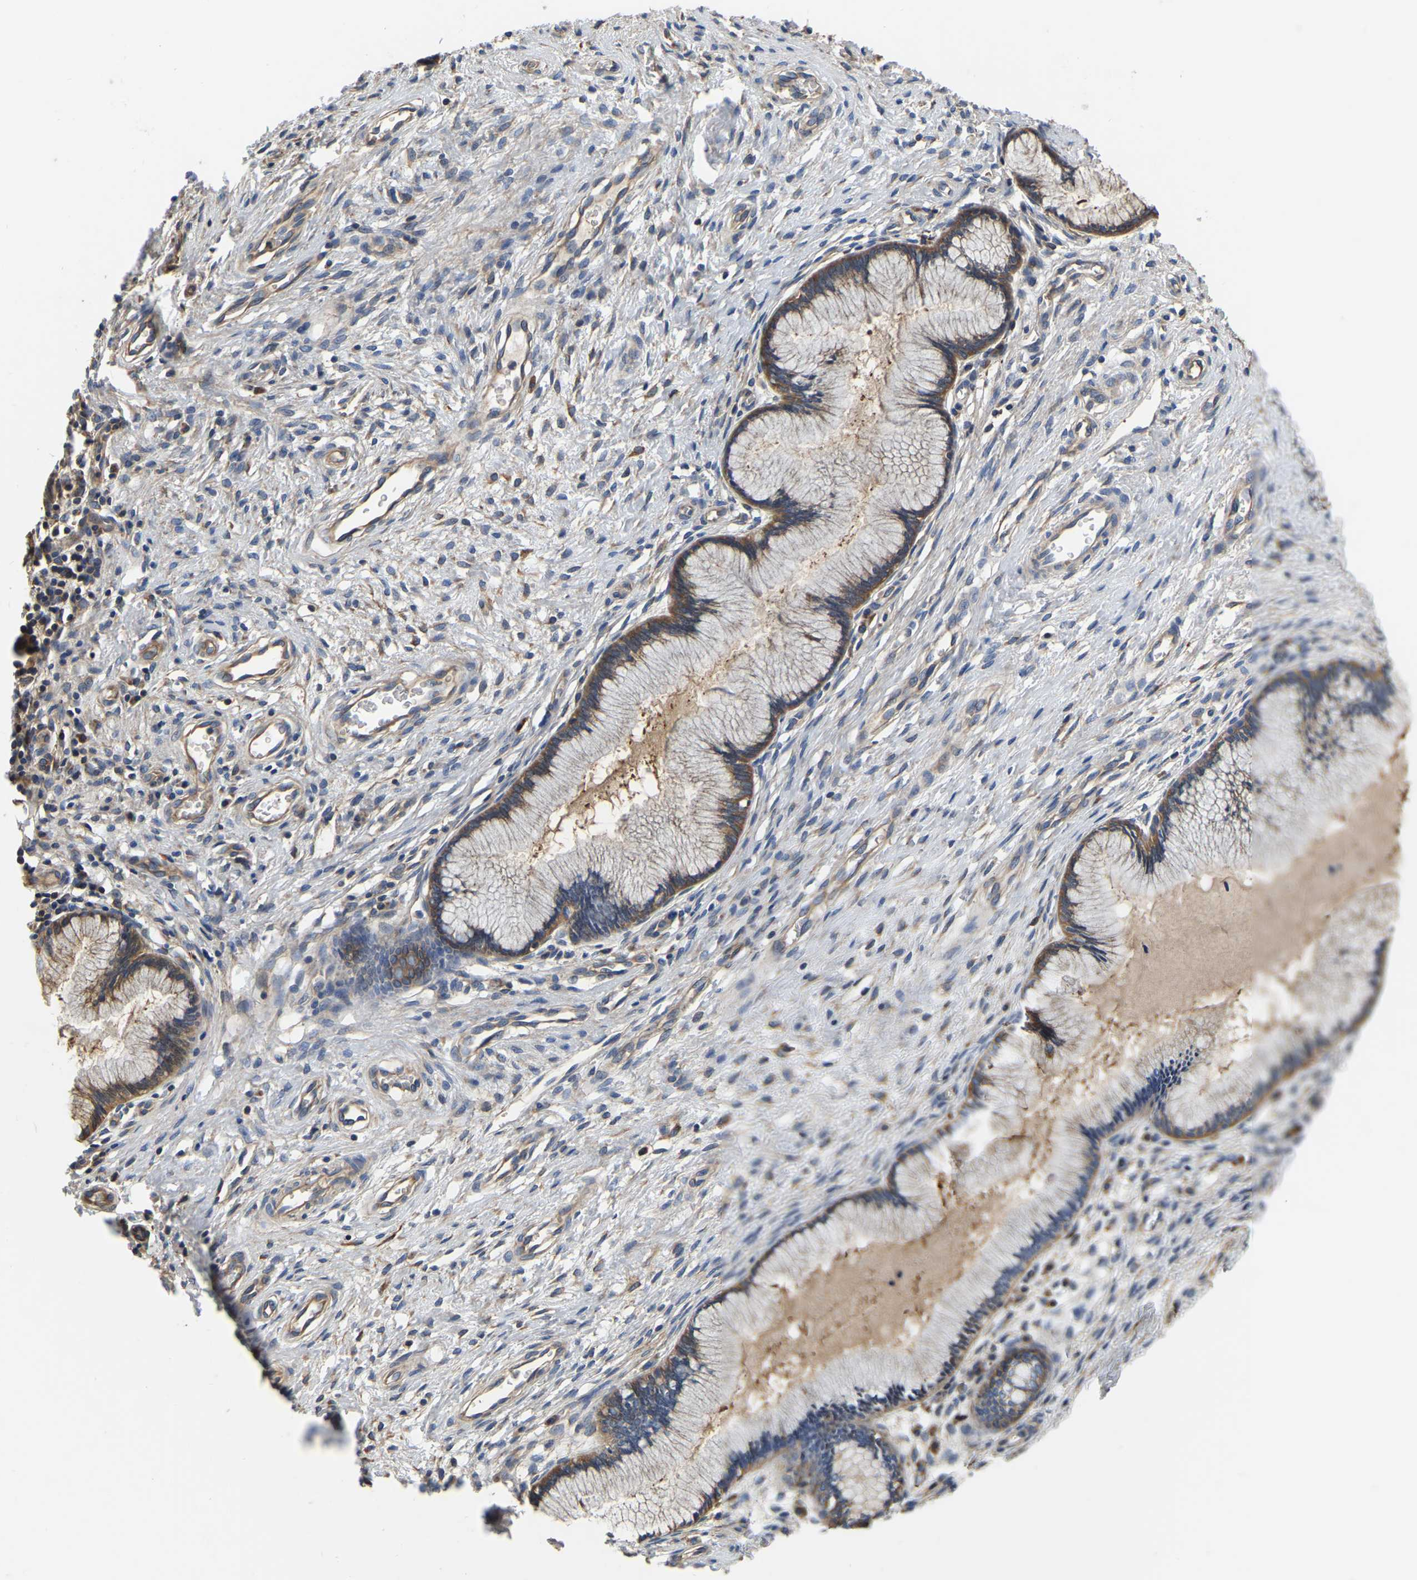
{"staining": {"intensity": "moderate", "quantity": ">75%", "location": "cytoplasmic/membranous"}, "tissue": "cervix", "cell_type": "Glandular cells", "image_type": "normal", "snomed": [{"axis": "morphology", "description": "Normal tissue, NOS"}, {"axis": "topography", "description": "Cervix"}], "caption": "Glandular cells demonstrate medium levels of moderate cytoplasmic/membranous positivity in about >75% of cells in benign cervix. (Brightfield microscopy of DAB IHC at high magnification).", "gene": "GARS1", "patient": {"sex": "female", "age": 55}}